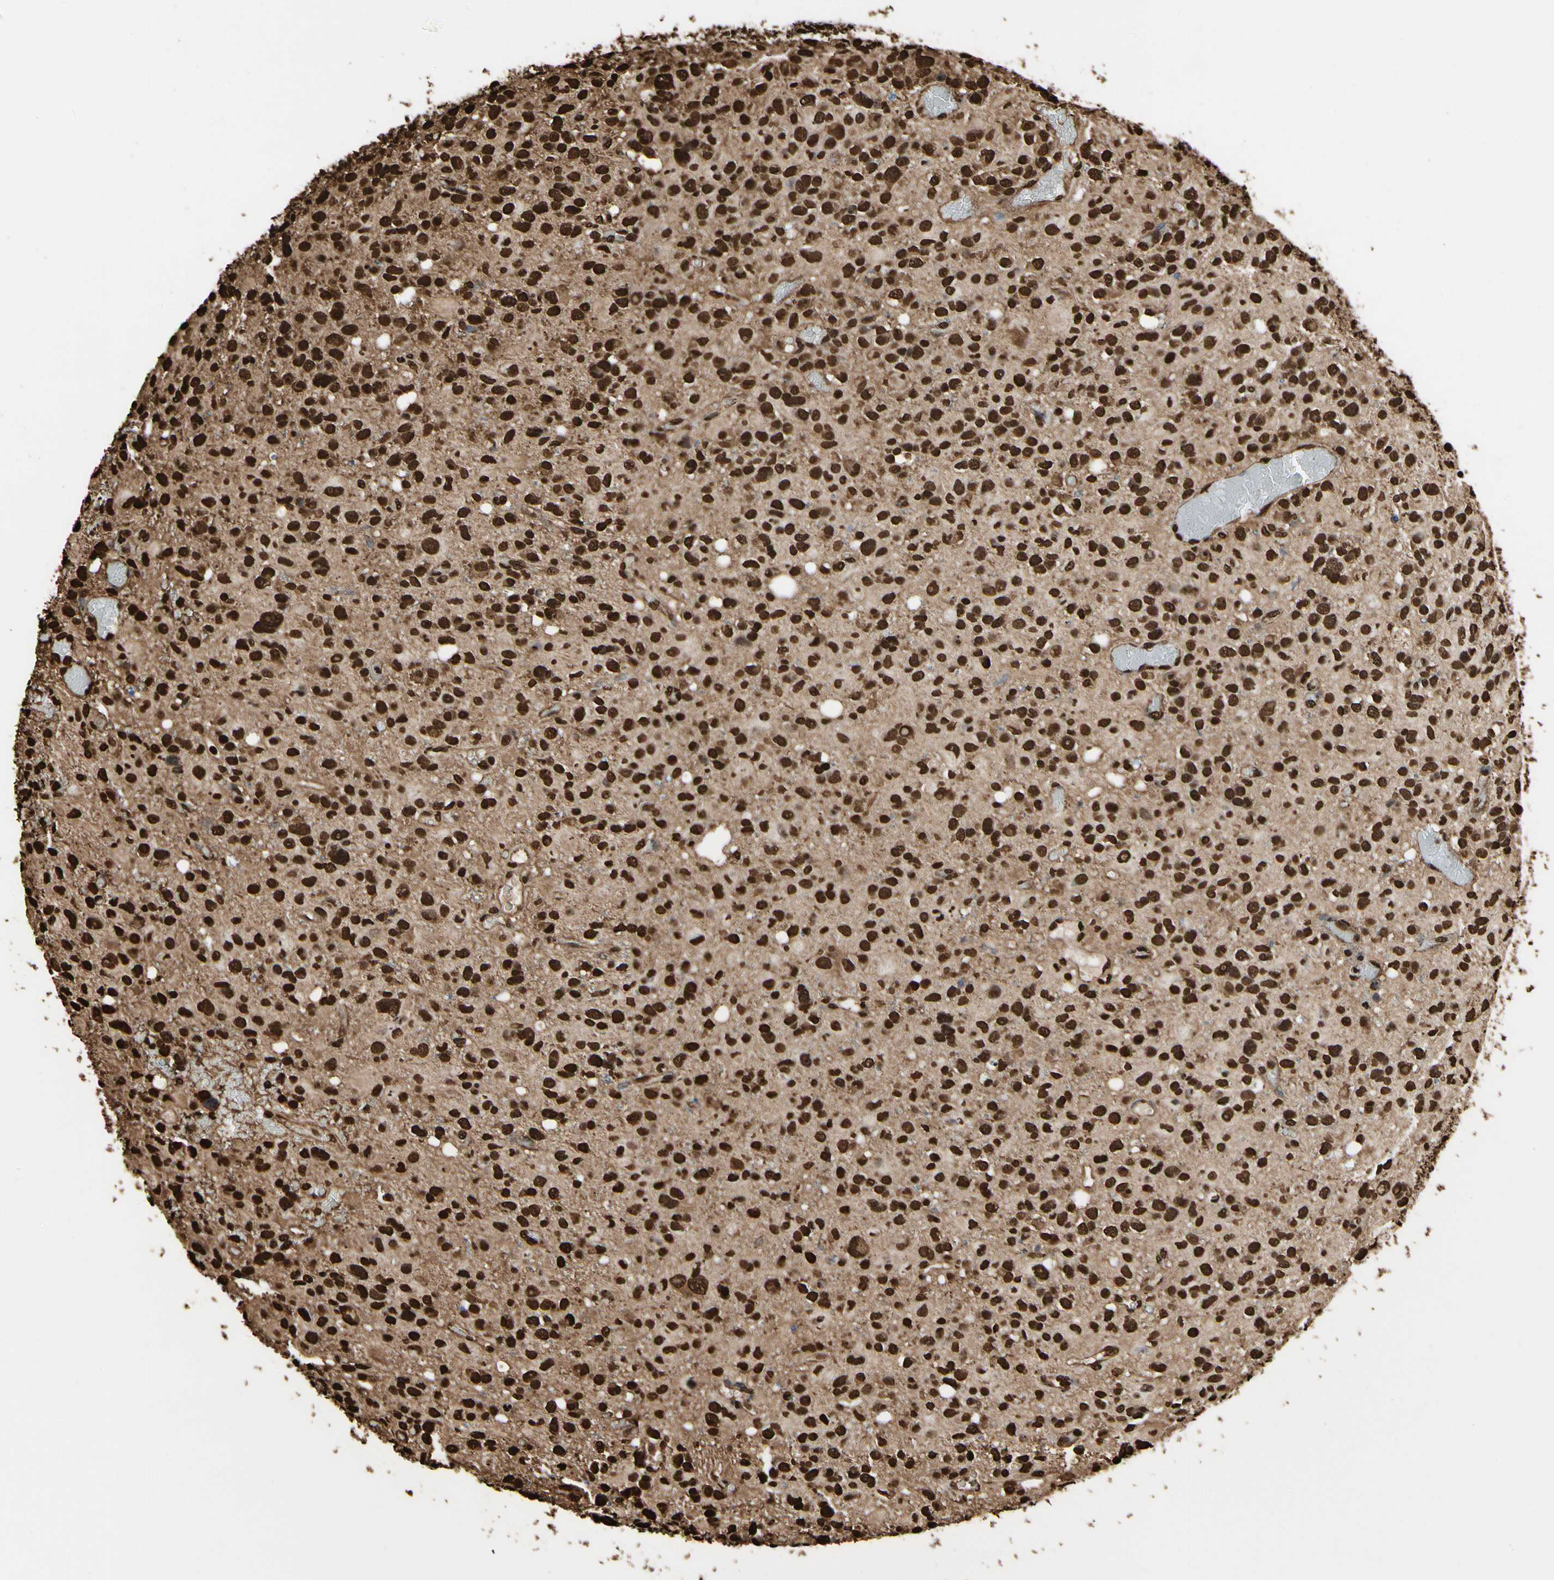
{"staining": {"intensity": "strong", "quantity": ">75%", "location": "cytoplasmic/membranous,nuclear"}, "tissue": "glioma", "cell_type": "Tumor cells", "image_type": "cancer", "snomed": [{"axis": "morphology", "description": "Glioma, malignant, High grade"}, {"axis": "topography", "description": "Brain"}], "caption": "IHC histopathology image of neoplastic tissue: glioma stained using IHC exhibits high levels of strong protein expression localized specifically in the cytoplasmic/membranous and nuclear of tumor cells, appearing as a cytoplasmic/membranous and nuclear brown color.", "gene": "HNRNPK", "patient": {"sex": "male", "age": 48}}